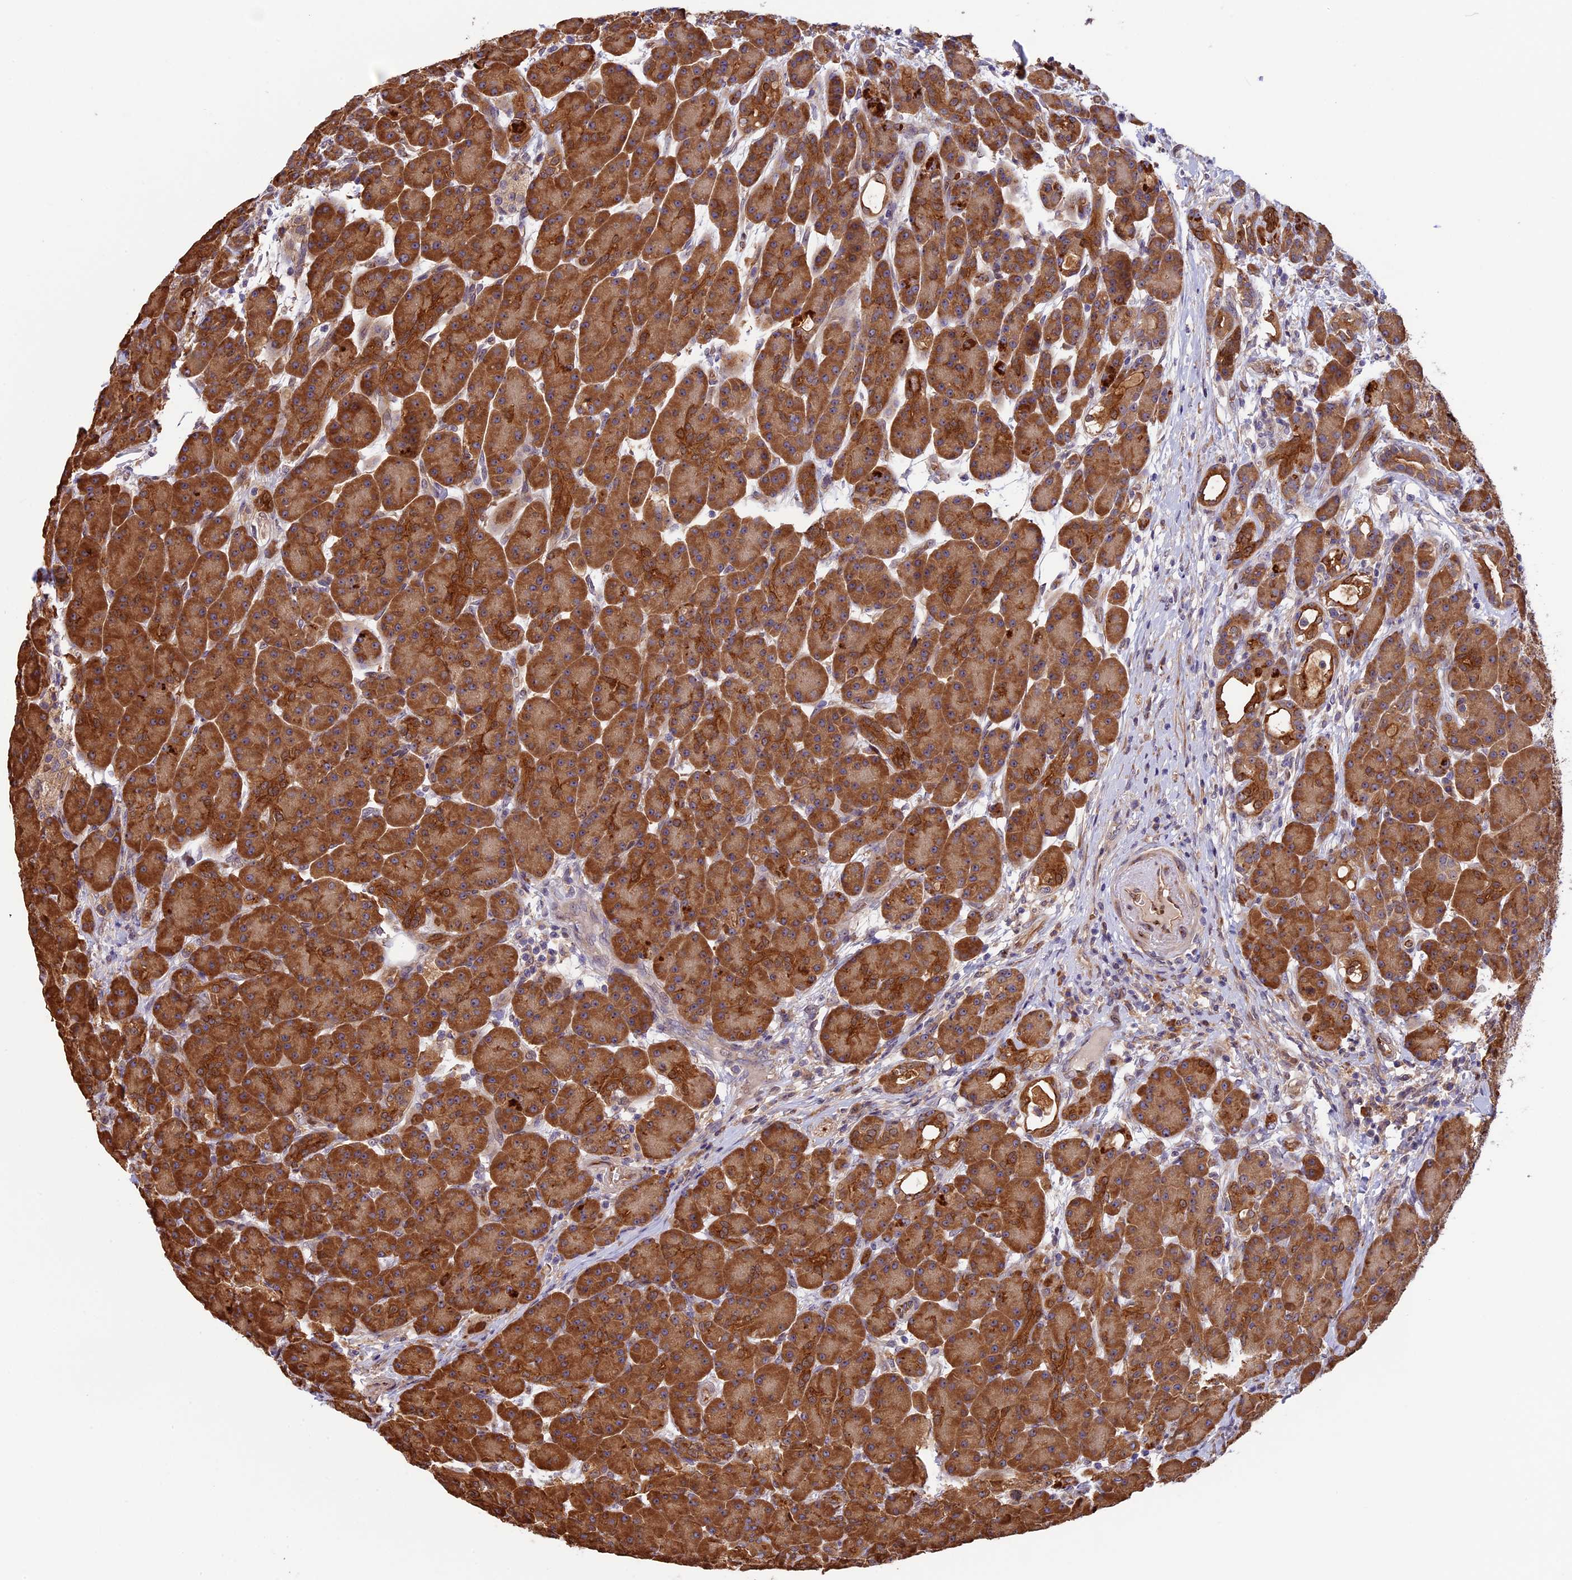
{"staining": {"intensity": "strong", "quantity": ">75%", "location": "cytoplasmic/membranous"}, "tissue": "pancreas", "cell_type": "Exocrine glandular cells", "image_type": "normal", "snomed": [{"axis": "morphology", "description": "Normal tissue, NOS"}, {"axis": "topography", "description": "Pancreas"}], "caption": "Human pancreas stained with a brown dye shows strong cytoplasmic/membranous positive staining in approximately >75% of exocrine glandular cells.", "gene": "CCDC9B", "patient": {"sex": "male", "age": 63}}